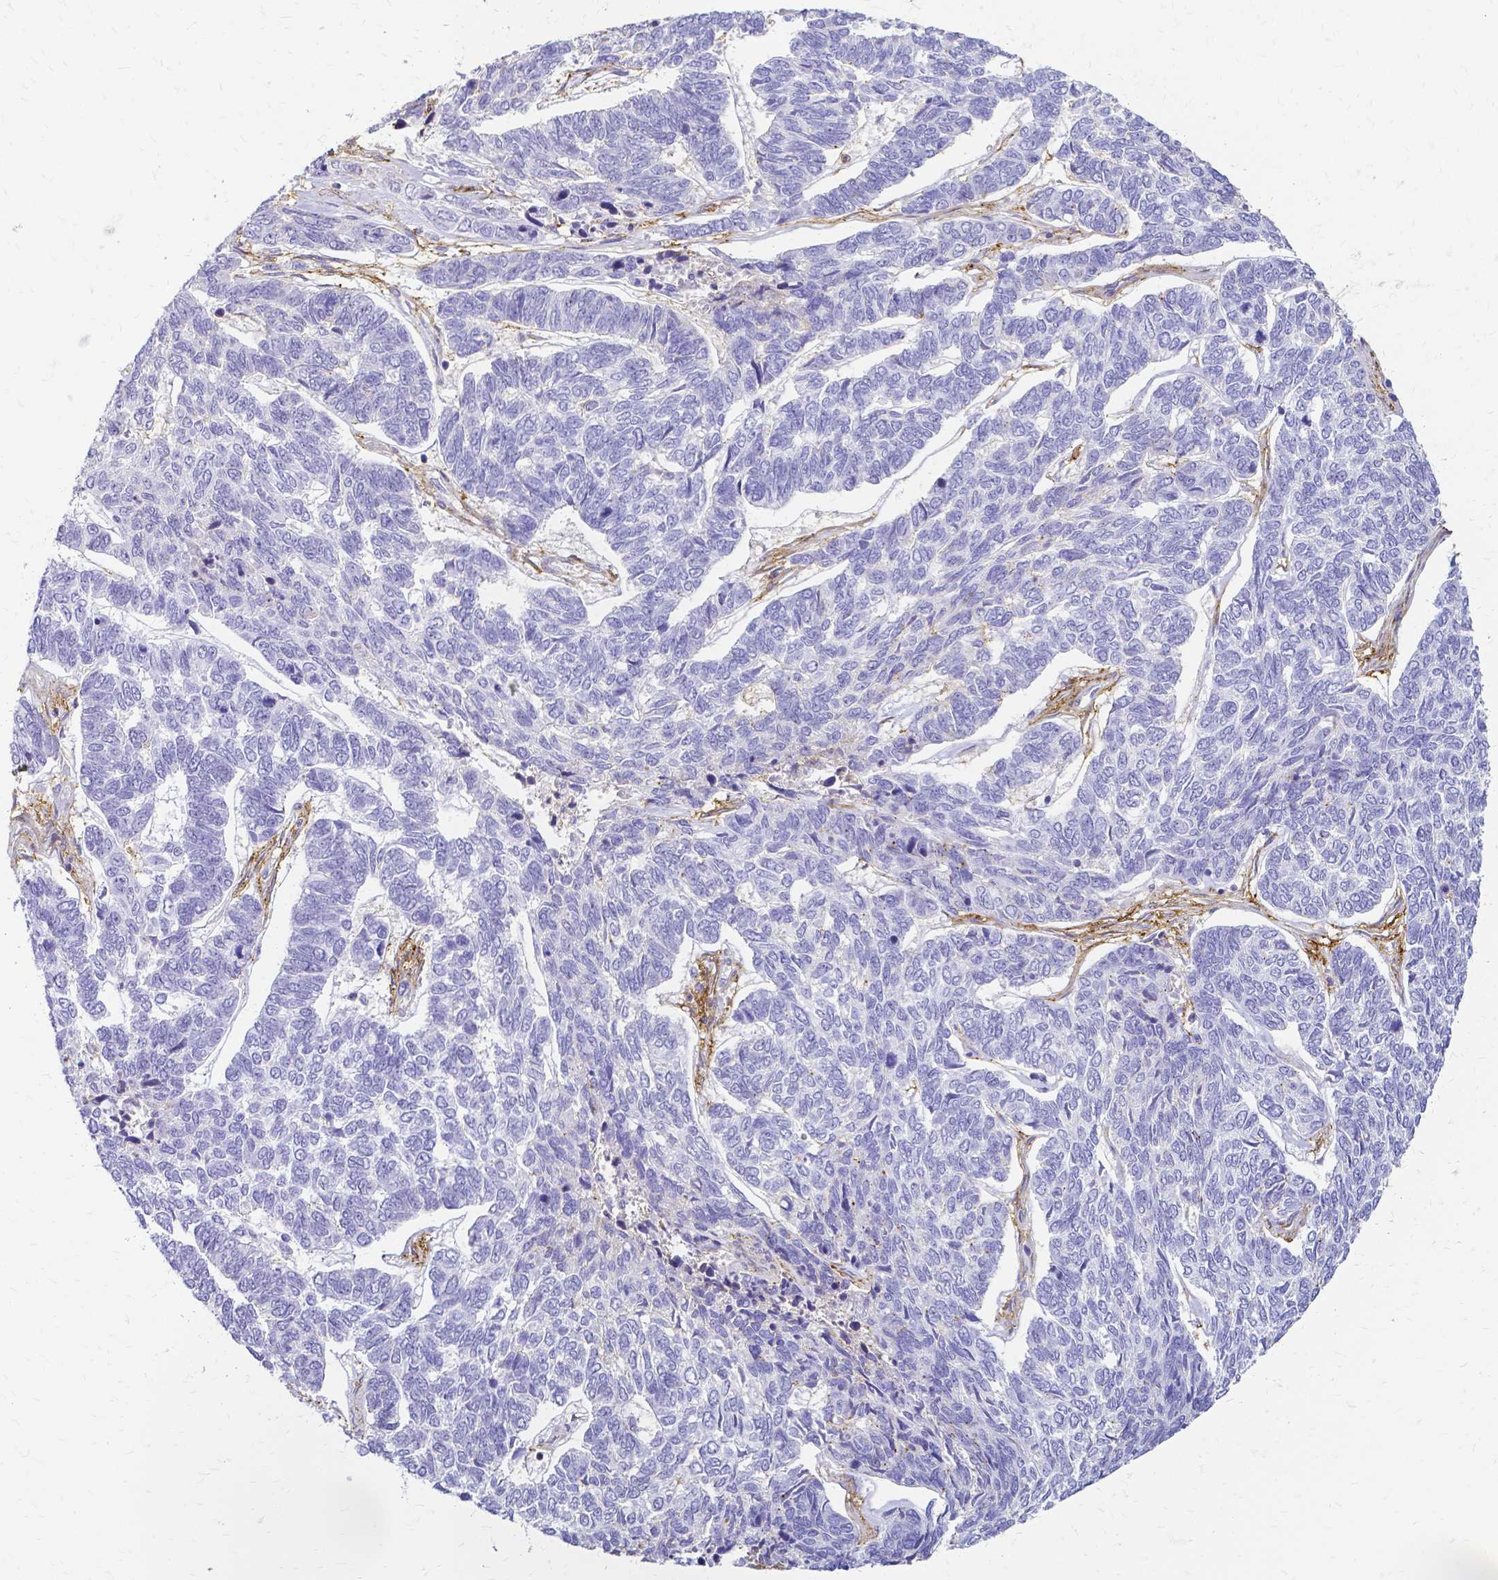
{"staining": {"intensity": "negative", "quantity": "none", "location": "none"}, "tissue": "skin cancer", "cell_type": "Tumor cells", "image_type": "cancer", "snomed": [{"axis": "morphology", "description": "Basal cell carcinoma"}, {"axis": "topography", "description": "Skin"}], "caption": "High magnification brightfield microscopy of skin cancer (basal cell carcinoma) stained with DAB (3,3'-diaminobenzidine) (brown) and counterstained with hematoxylin (blue): tumor cells show no significant staining. The staining was performed using DAB (3,3'-diaminobenzidine) to visualize the protein expression in brown, while the nuclei were stained in blue with hematoxylin (Magnification: 20x).", "gene": "HSPA12A", "patient": {"sex": "female", "age": 65}}